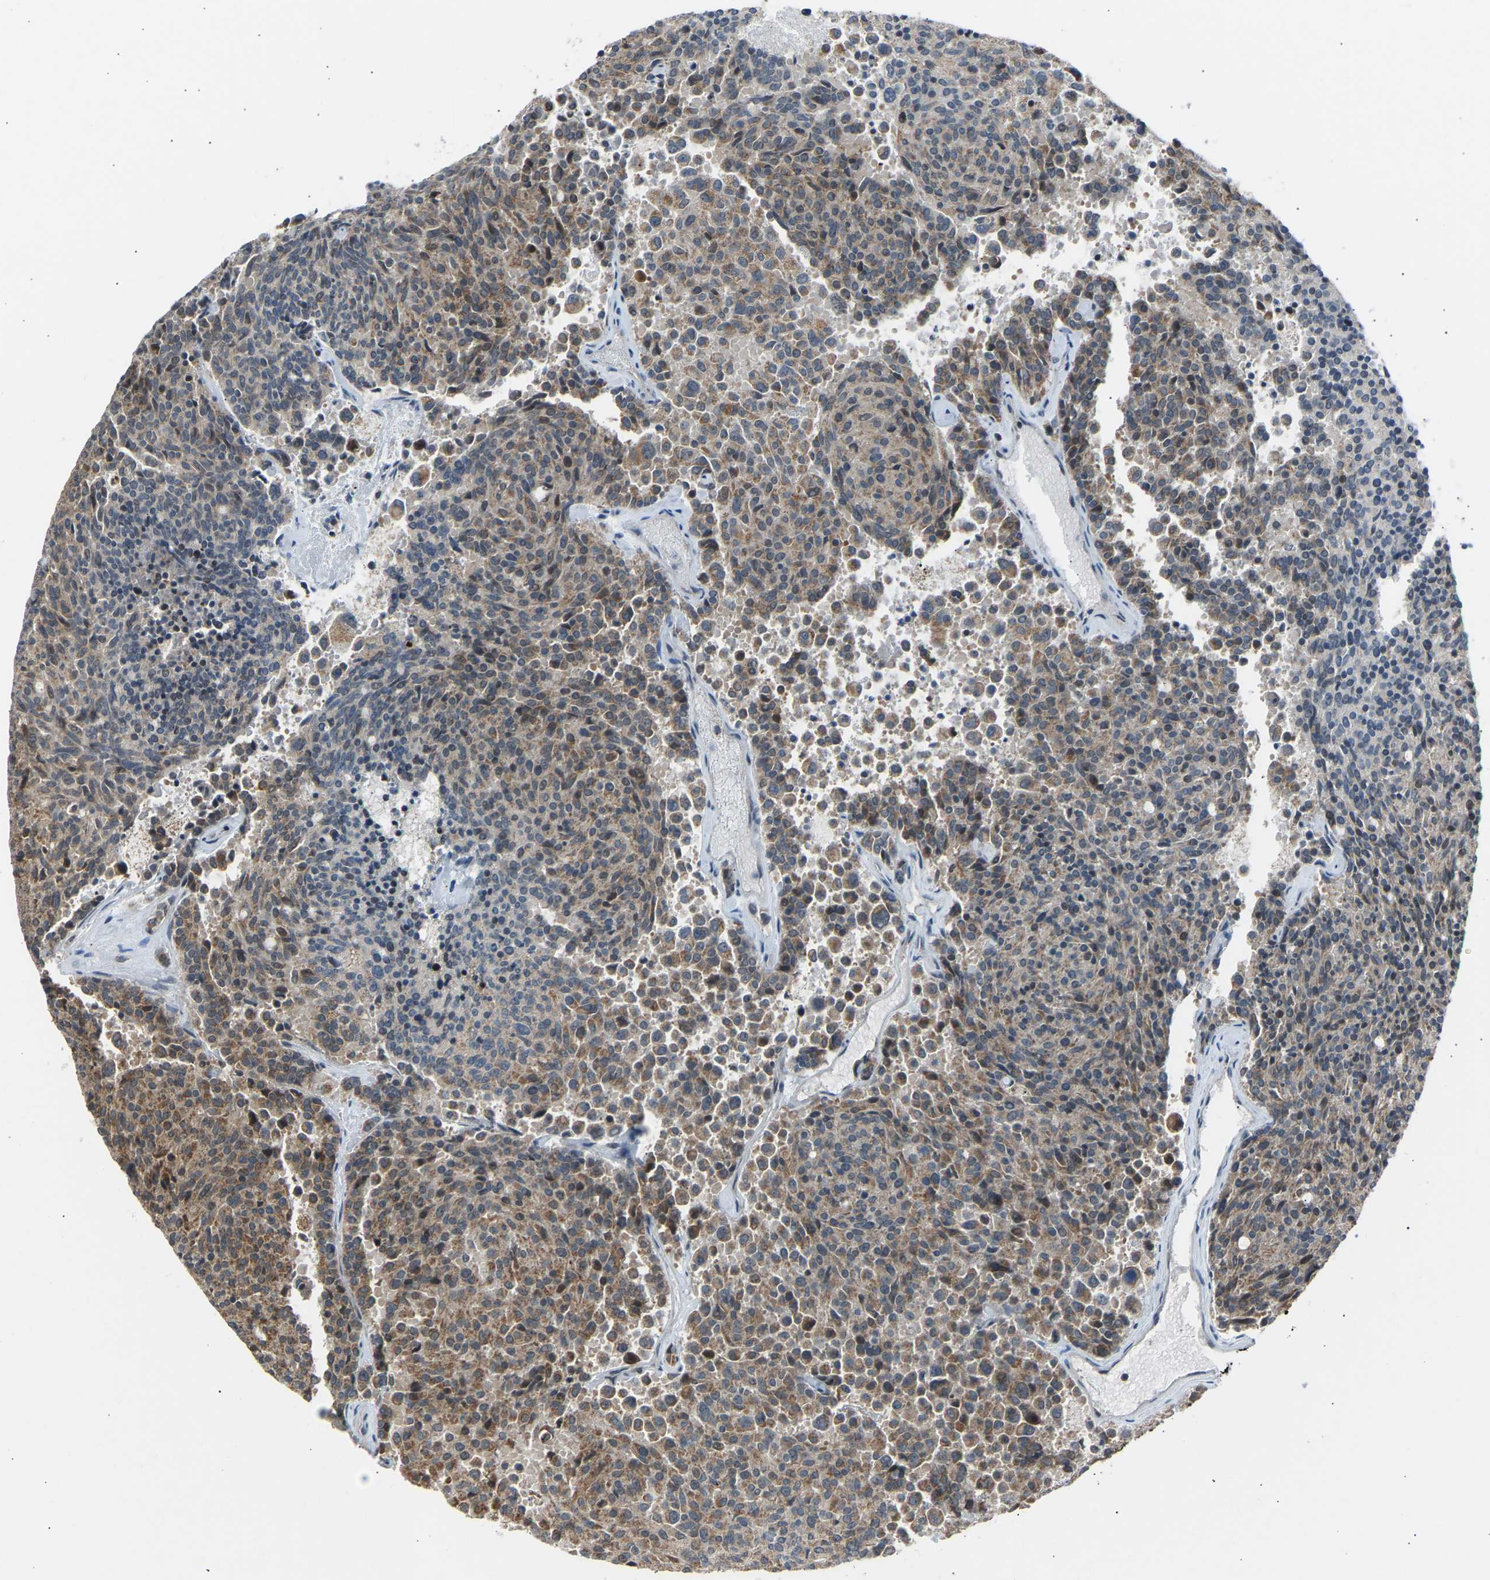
{"staining": {"intensity": "moderate", "quantity": "25%-75%", "location": "cytoplasmic/membranous"}, "tissue": "carcinoid", "cell_type": "Tumor cells", "image_type": "cancer", "snomed": [{"axis": "morphology", "description": "Carcinoid, malignant, NOS"}, {"axis": "topography", "description": "Pancreas"}], "caption": "Human carcinoid stained for a protein (brown) reveals moderate cytoplasmic/membranous positive positivity in approximately 25%-75% of tumor cells.", "gene": "SLIRP", "patient": {"sex": "female", "age": 54}}